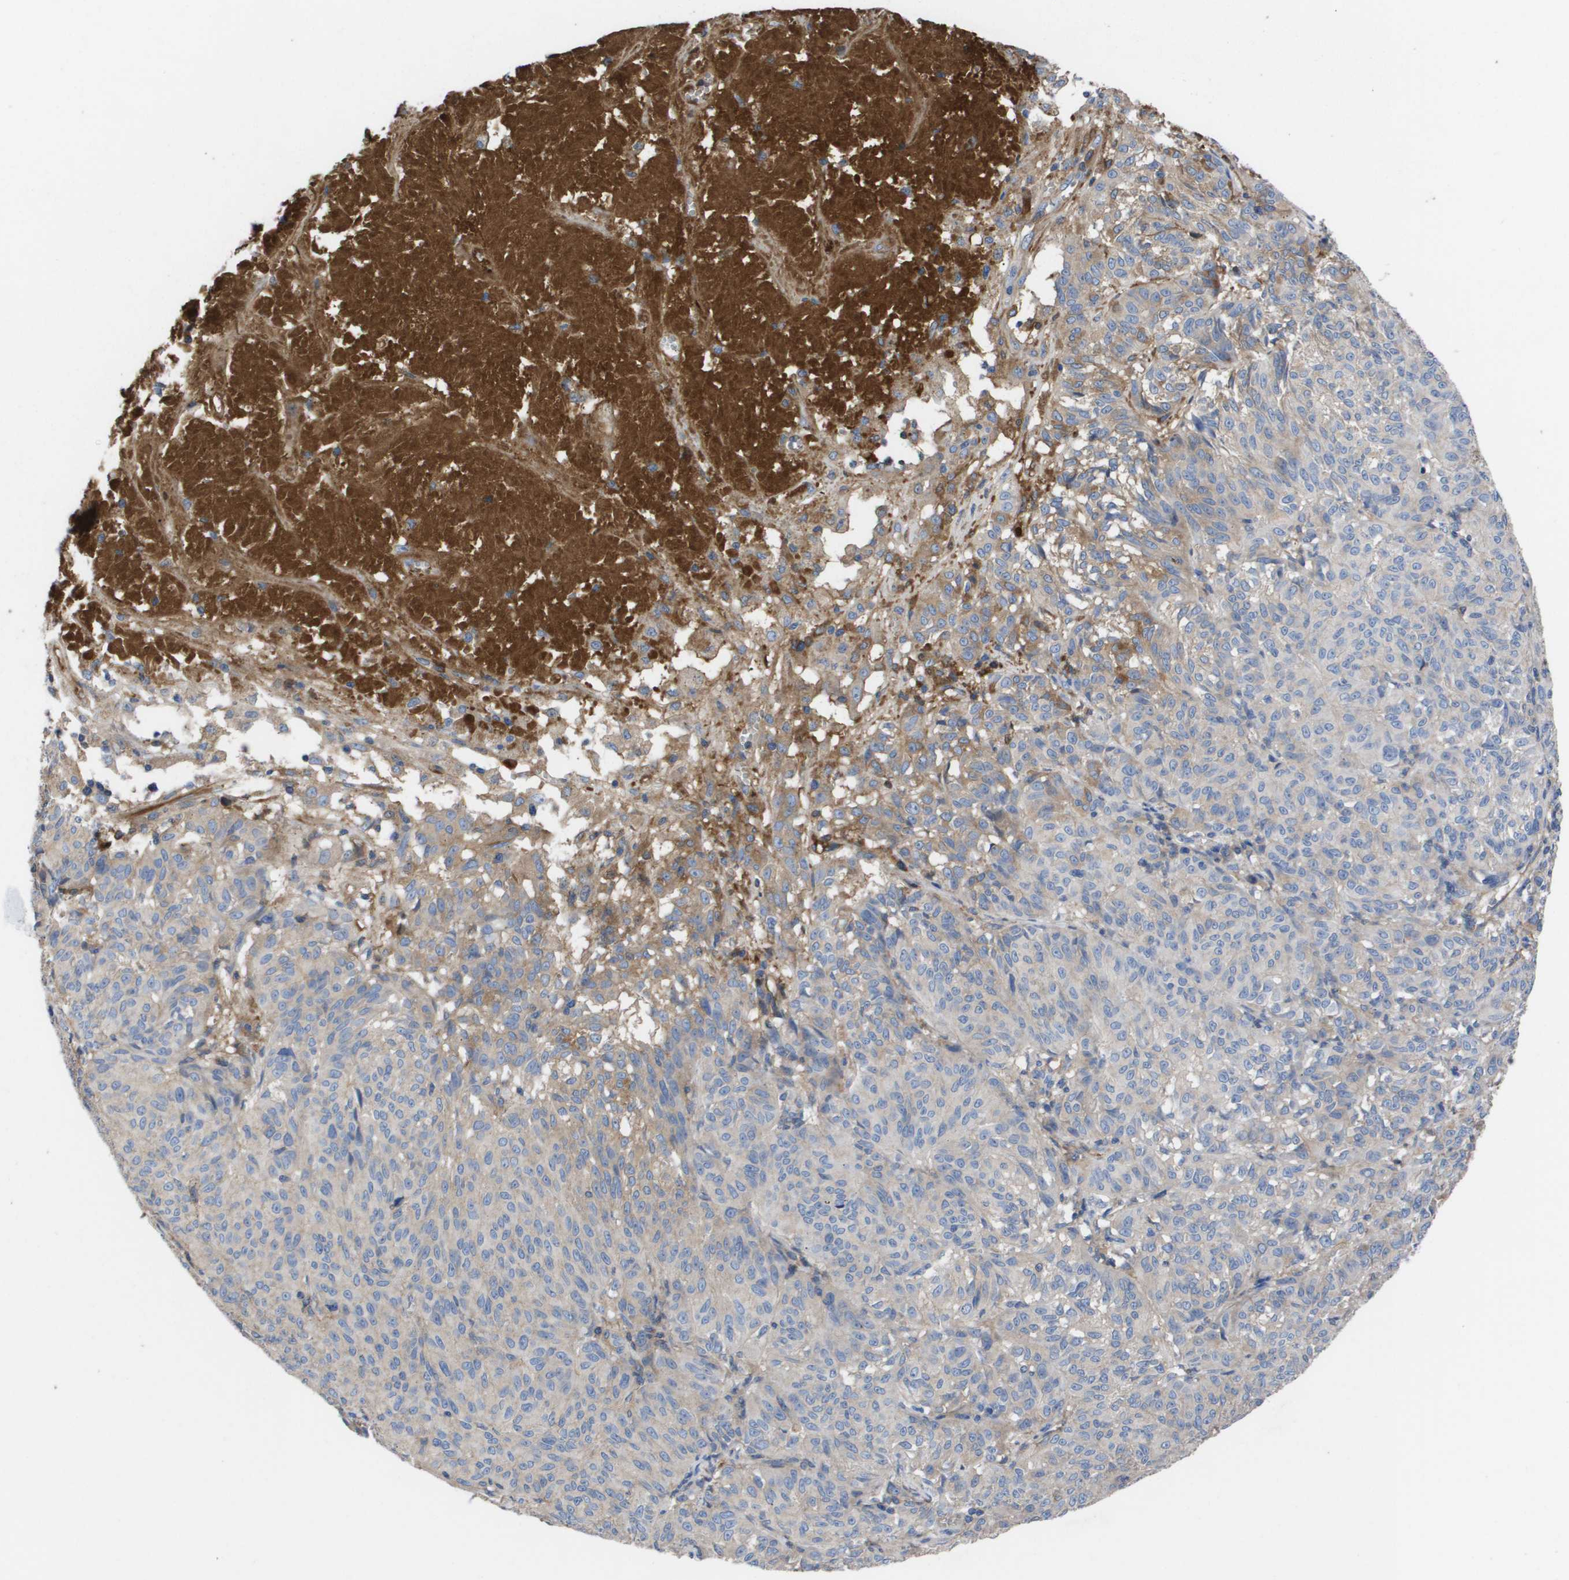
{"staining": {"intensity": "negative", "quantity": "none", "location": "none"}, "tissue": "melanoma", "cell_type": "Tumor cells", "image_type": "cancer", "snomed": [{"axis": "morphology", "description": "Malignant melanoma, NOS"}, {"axis": "topography", "description": "Skin"}], "caption": "A high-resolution histopathology image shows IHC staining of melanoma, which exhibits no significant positivity in tumor cells.", "gene": "SERPINA6", "patient": {"sex": "female", "age": 72}}